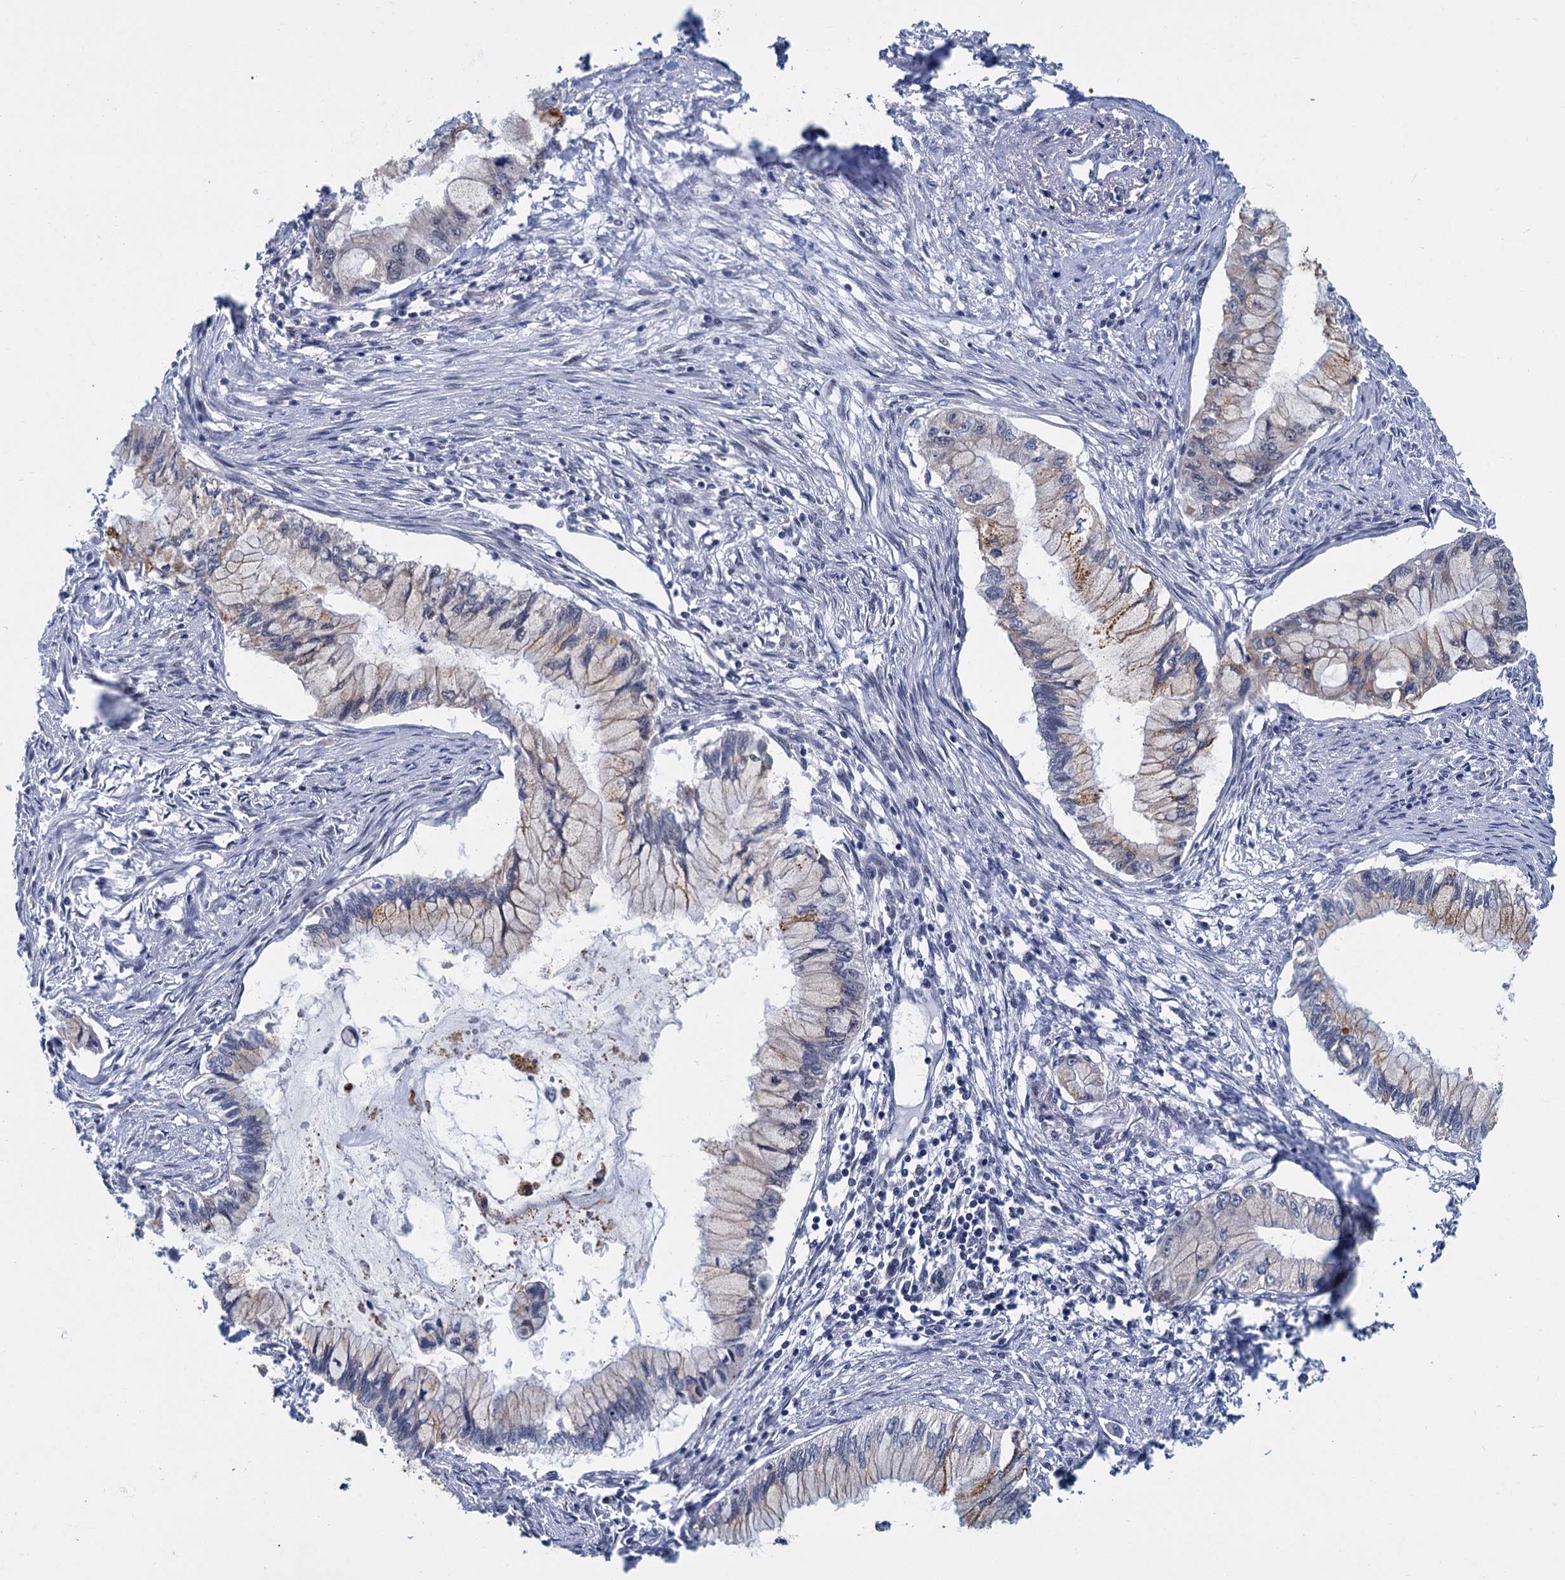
{"staining": {"intensity": "moderate", "quantity": "<25%", "location": "cytoplasmic/membranous"}, "tissue": "pancreatic cancer", "cell_type": "Tumor cells", "image_type": "cancer", "snomed": [{"axis": "morphology", "description": "Adenocarcinoma, NOS"}, {"axis": "topography", "description": "Pancreas"}], "caption": "Immunohistochemistry (IHC) of pancreatic adenocarcinoma demonstrates low levels of moderate cytoplasmic/membranous expression in about <25% of tumor cells.", "gene": "RPRD1A", "patient": {"sex": "male", "age": 48}}